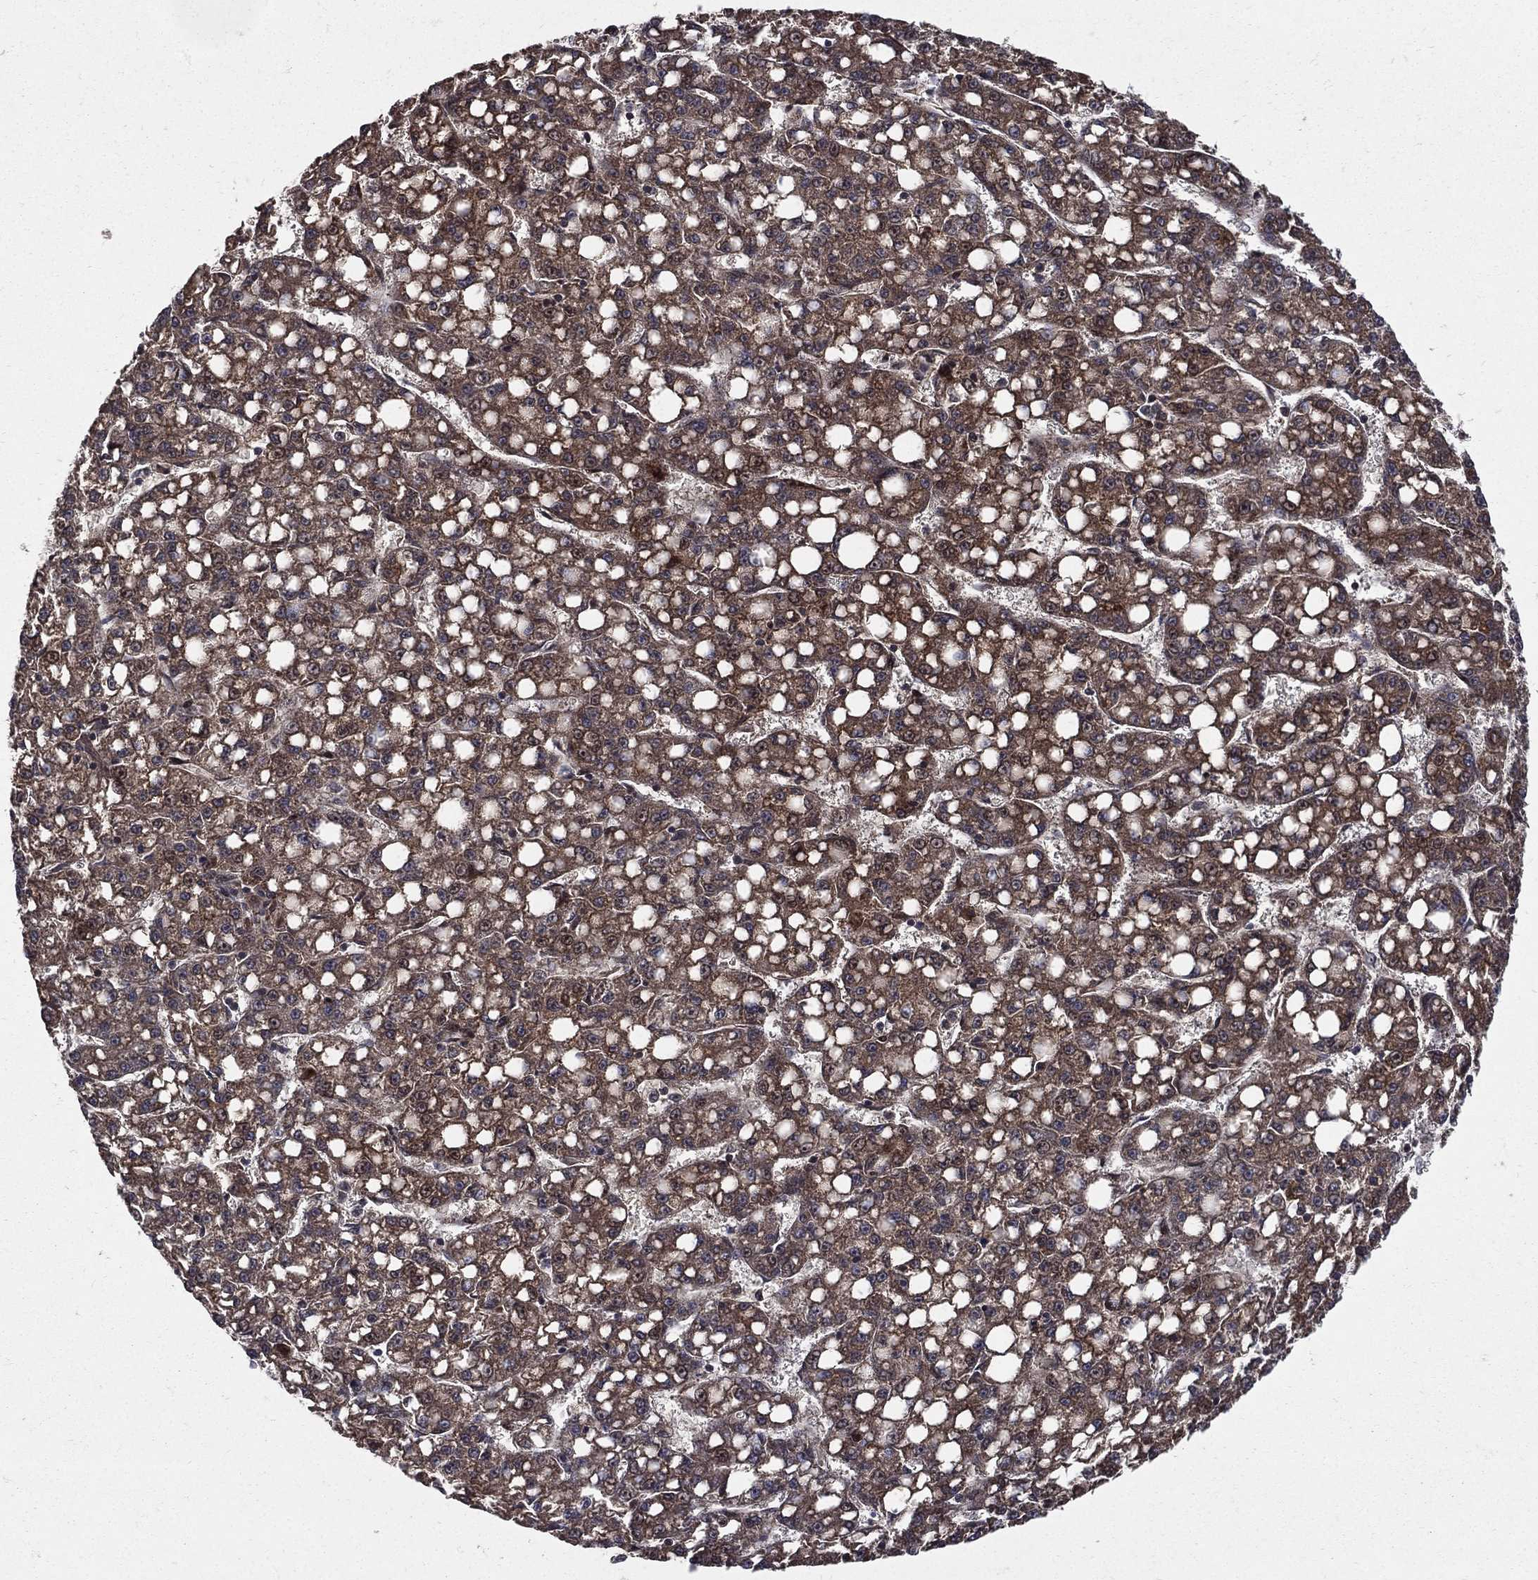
{"staining": {"intensity": "strong", "quantity": ">75%", "location": "cytoplasmic/membranous"}, "tissue": "liver cancer", "cell_type": "Tumor cells", "image_type": "cancer", "snomed": [{"axis": "morphology", "description": "Carcinoma, Hepatocellular, NOS"}, {"axis": "topography", "description": "Liver"}], "caption": "Immunohistochemical staining of human hepatocellular carcinoma (liver) exhibits high levels of strong cytoplasmic/membranous protein positivity in approximately >75% of tumor cells.", "gene": "RAB11FIP4", "patient": {"sex": "female", "age": 65}}